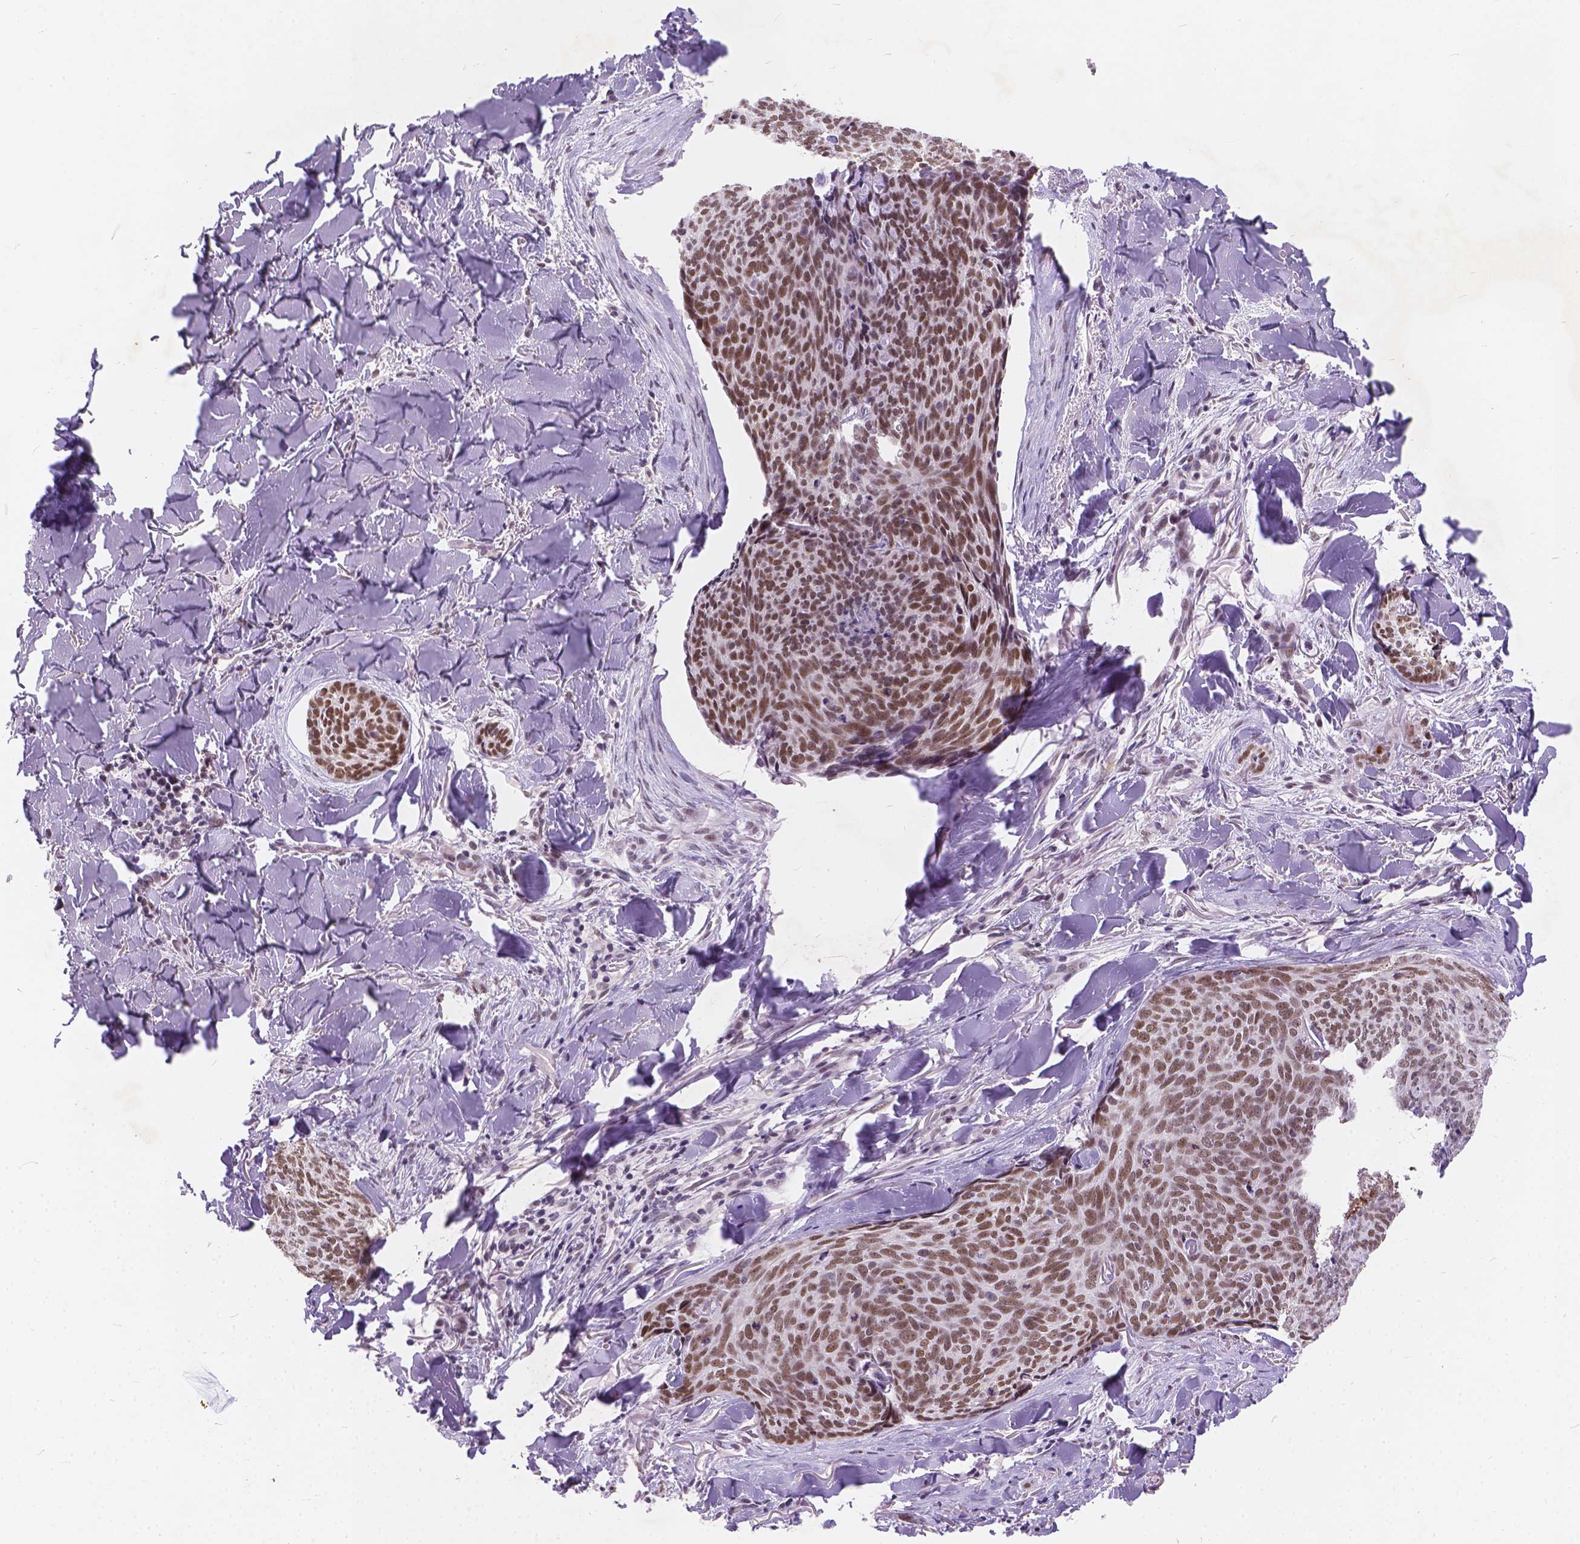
{"staining": {"intensity": "moderate", "quantity": ">75%", "location": "nuclear"}, "tissue": "skin cancer", "cell_type": "Tumor cells", "image_type": "cancer", "snomed": [{"axis": "morphology", "description": "Basal cell carcinoma"}, {"axis": "topography", "description": "Skin"}], "caption": "Immunohistochemical staining of basal cell carcinoma (skin) reveals moderate nuclear protein expression in approximately >75% of tumor cells.", "gene": "FAM53A", "patient": {"sex": "female", "age": 82}}